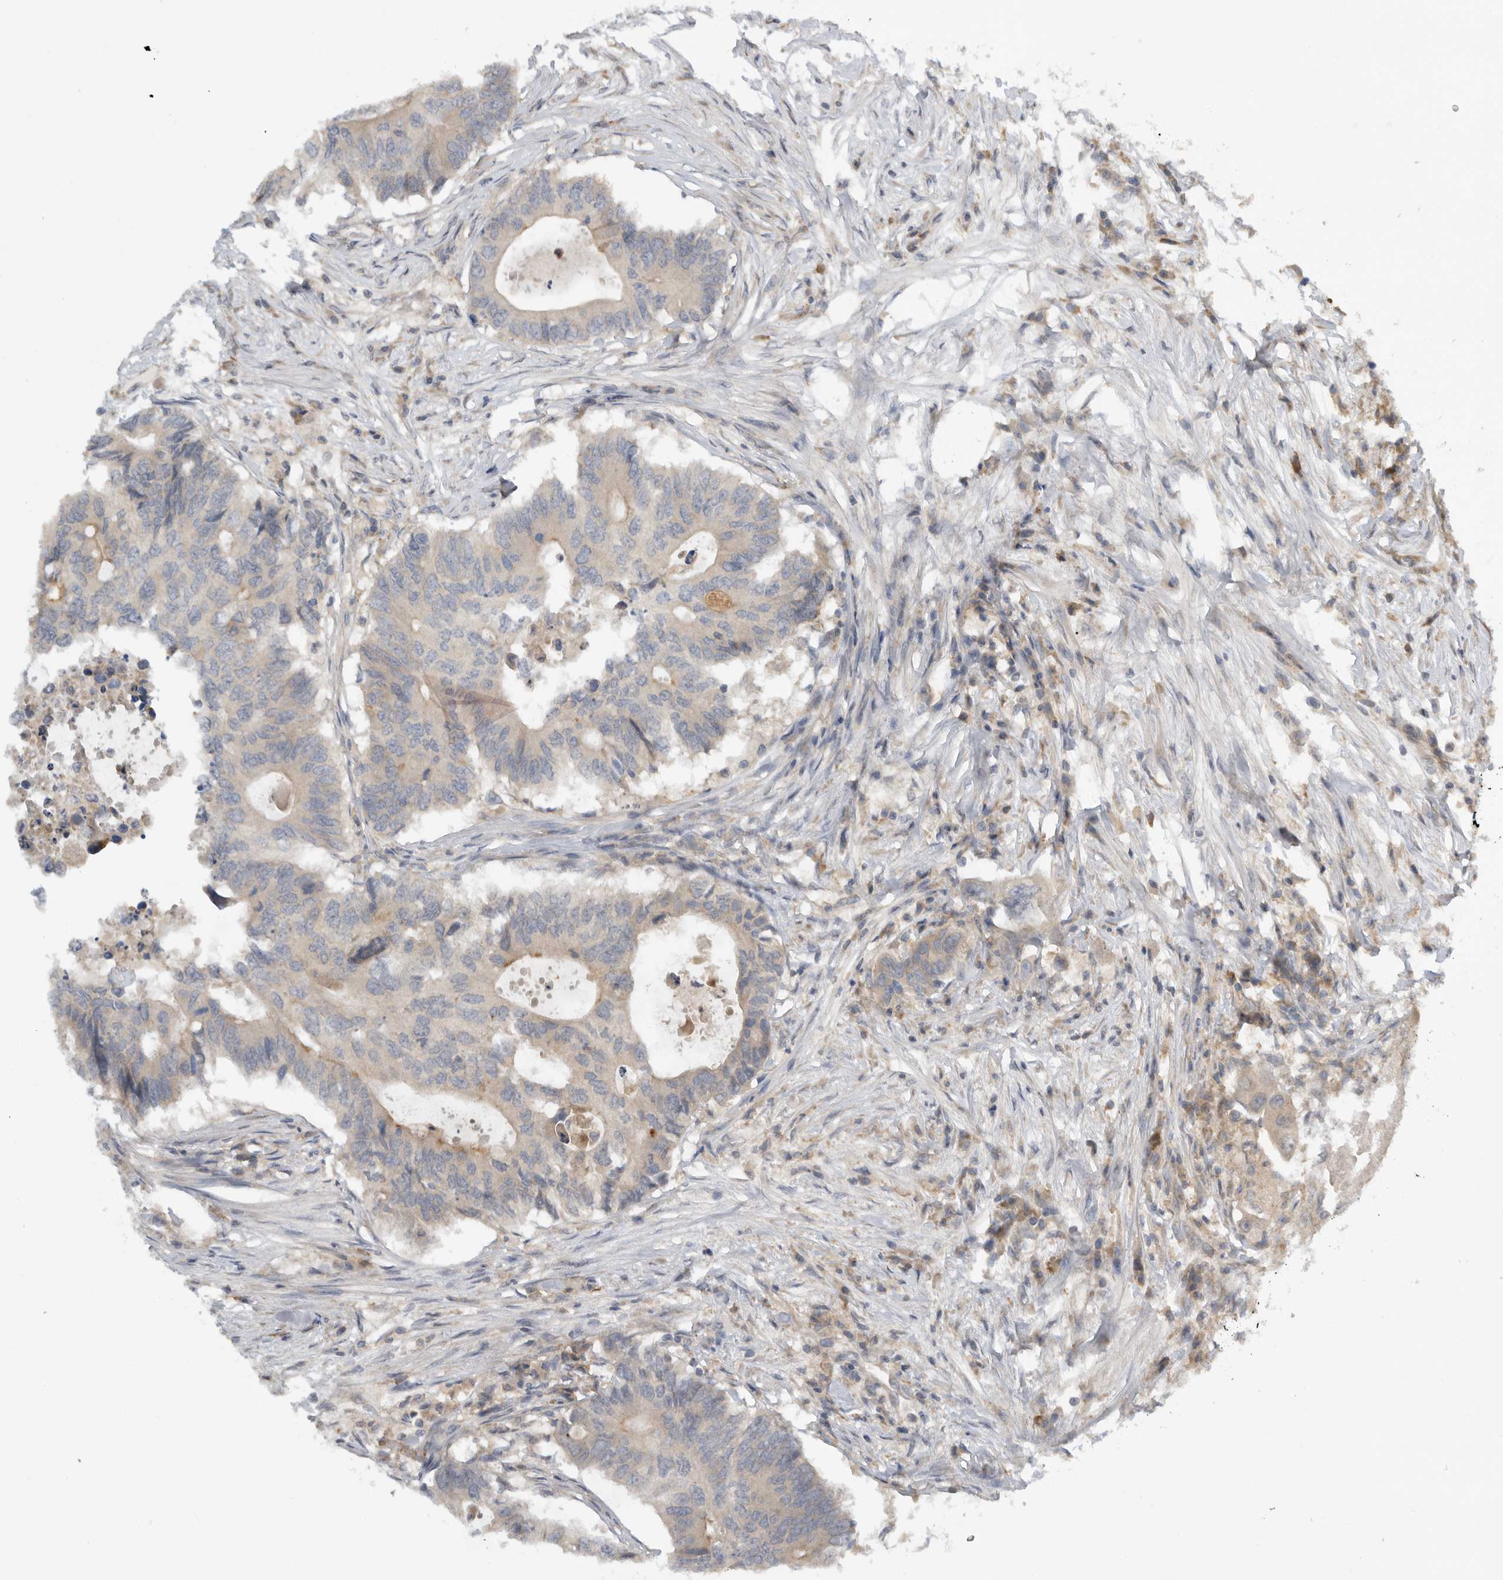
{"staining": {"intensity": "weak", "quantity": "25%-75%", "location": "cytoplasmic/membranous"}, "tissue": "colorectal cancer", "cell_type": "Tumor cells", "image_type": "cancer", "snomed": [{"axis": "morphology", "description": "Adenocarcinoma, NOS"}, {"axis": "topography", "description": "Colon"}], "caption": "This micrograph shows IHC staining of colorectal cancer (adenocarcinoma), with low weak cytoplasmic/membranous expression in approximately 25%-75% of tumor cells.", "gene": "AASDHPPT", "patient": {"sex": "male", "age": 71}}